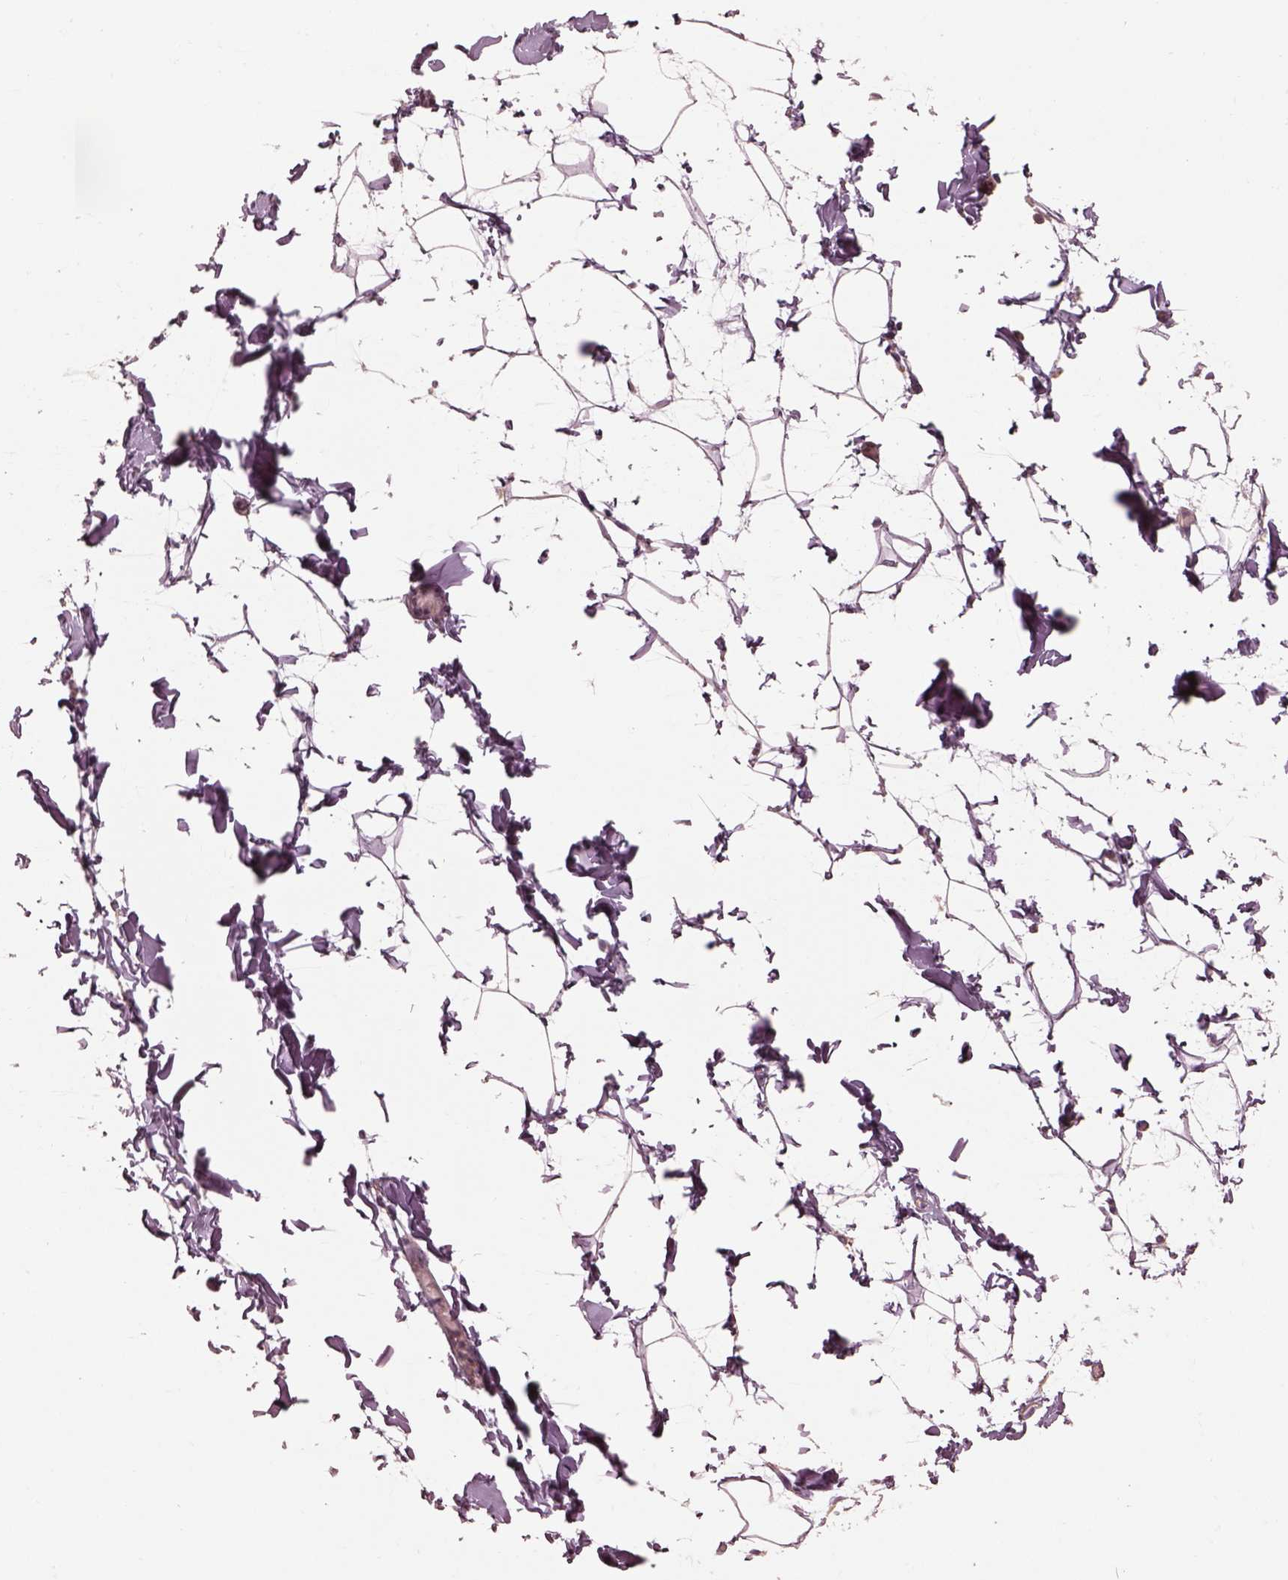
{"staining": {"intensity": "weak", "quantity": ">75%", "location": "cytoplasmic/membranous"}, "tissue": "adipose tissue", "cell_type": "Adipocytes", "image_type": "normal", "snomed": [{"axis": "morphology", "description": "Normal tissue, NOS"}, {"axis": "topography", "description": "Gallbladder"}, {"axis": "topography", "description": "Peripheral nerve tissue"}], "caption": "DAB immunohistochemical staining of normal adipose tissue reveals weak cytoplasmic/membranous protein staining in approximately >75% of adipocytes. Using DAB (brown) and hematoxylin (blue) stains, captured at high magnification using brightfield microscopy.", "gene": "PRKACG", "patient": {"sex": "female", "age": 45}}